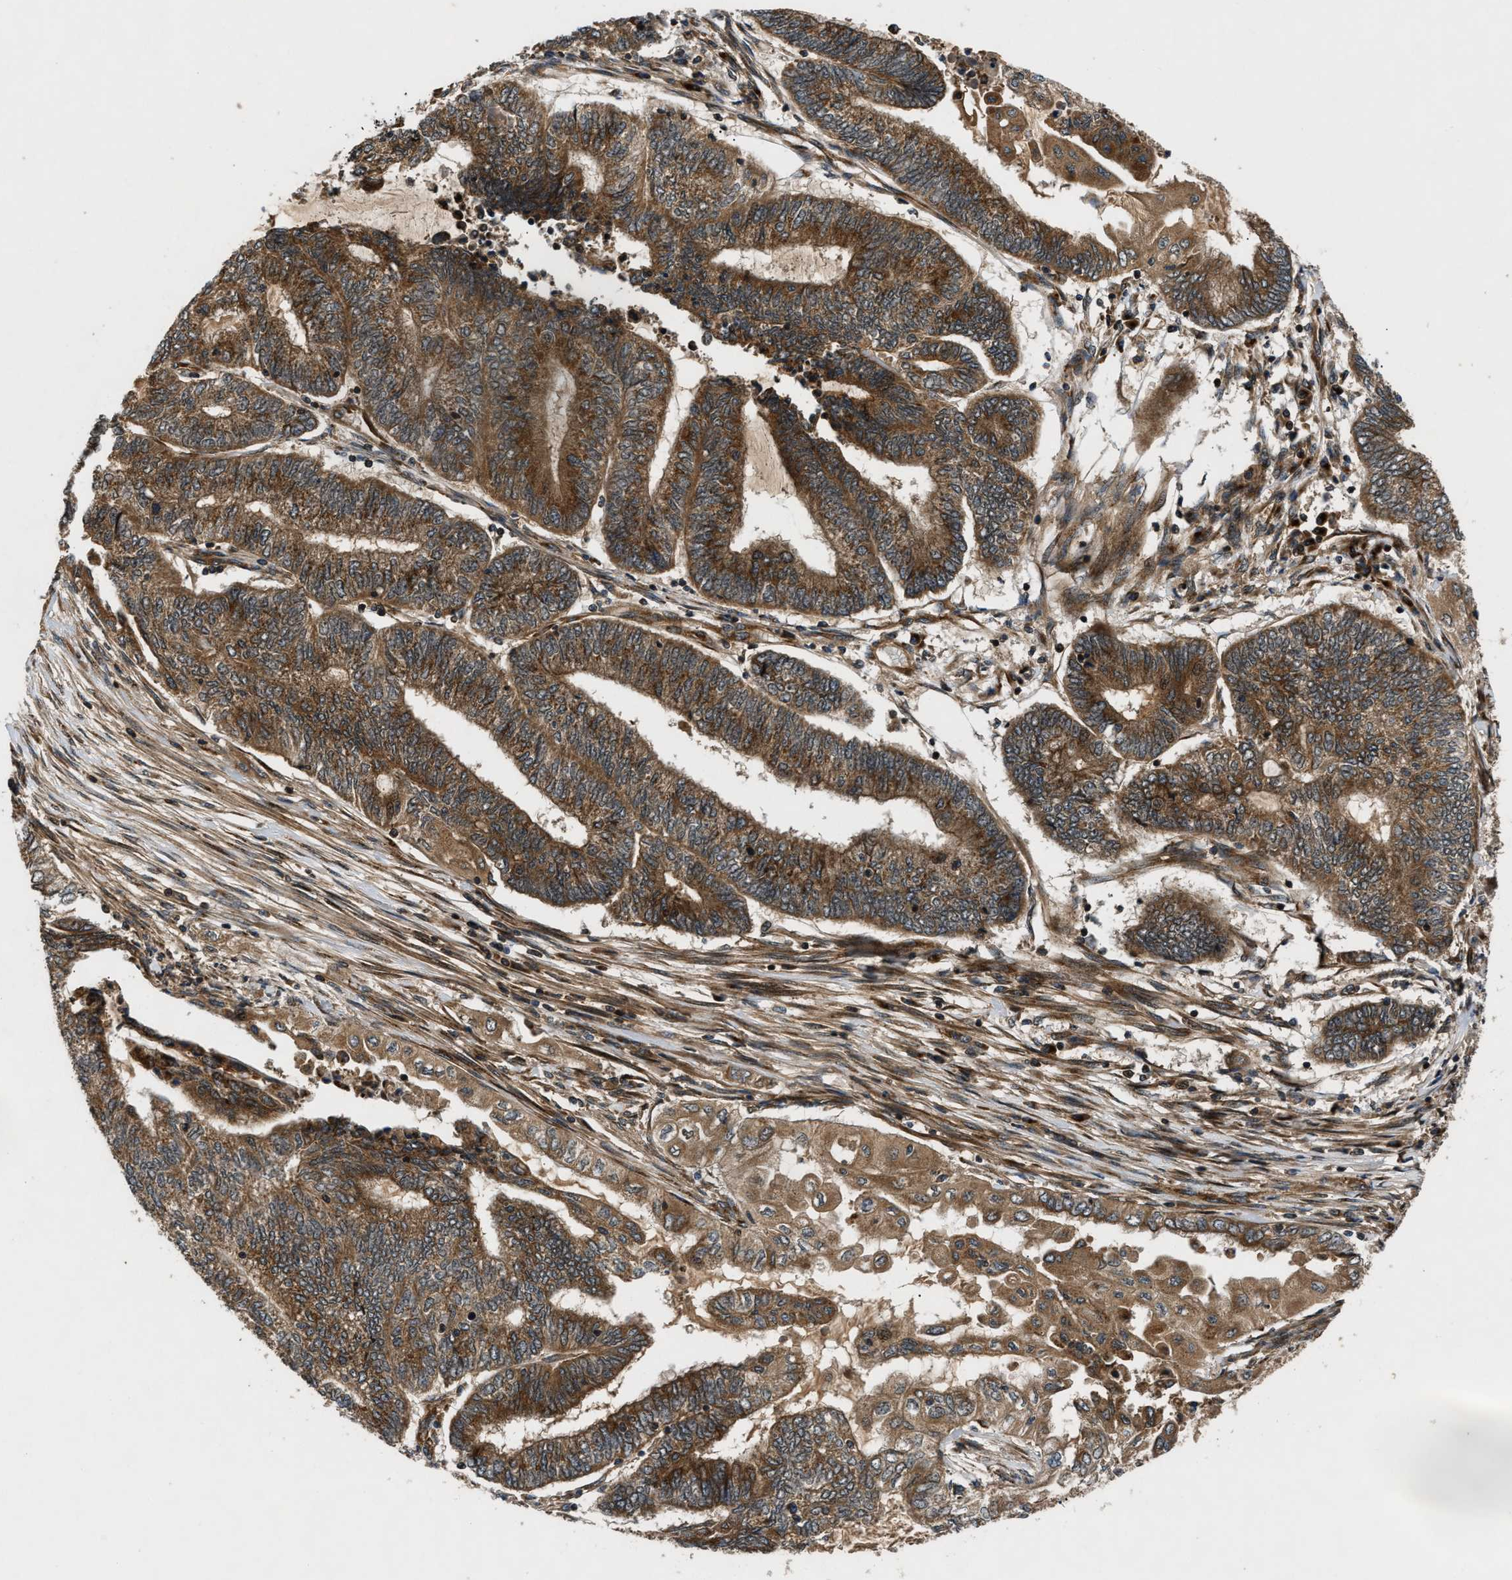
{"staining": {"intensity": "strong", "quantity": ">75%", "location": "cytoplasmic/membranous"}, "tissue": "endometrial cancer", "cell_type": "Tumor cells", "image_type": "cancer", "snomed": [{"axis": "morphology", "description": "Adenocarcinoma, NOS"}, {"axis": "topography", "description": "Uterus"}, {"axis": "topography", "description": "Endometrium"}], "caption": "Immunohistochemical staining of endometrial adenocarcinoma displays high levels of strong cytoplasmic/membranous expression in approximately >75% of tumor cells. Immunohistochemistry (ihc) stains the protein in brown and the nuclei are stained blue.", "gene": "PNPLA8", "patient": {"sex": "female", "age": 70}}